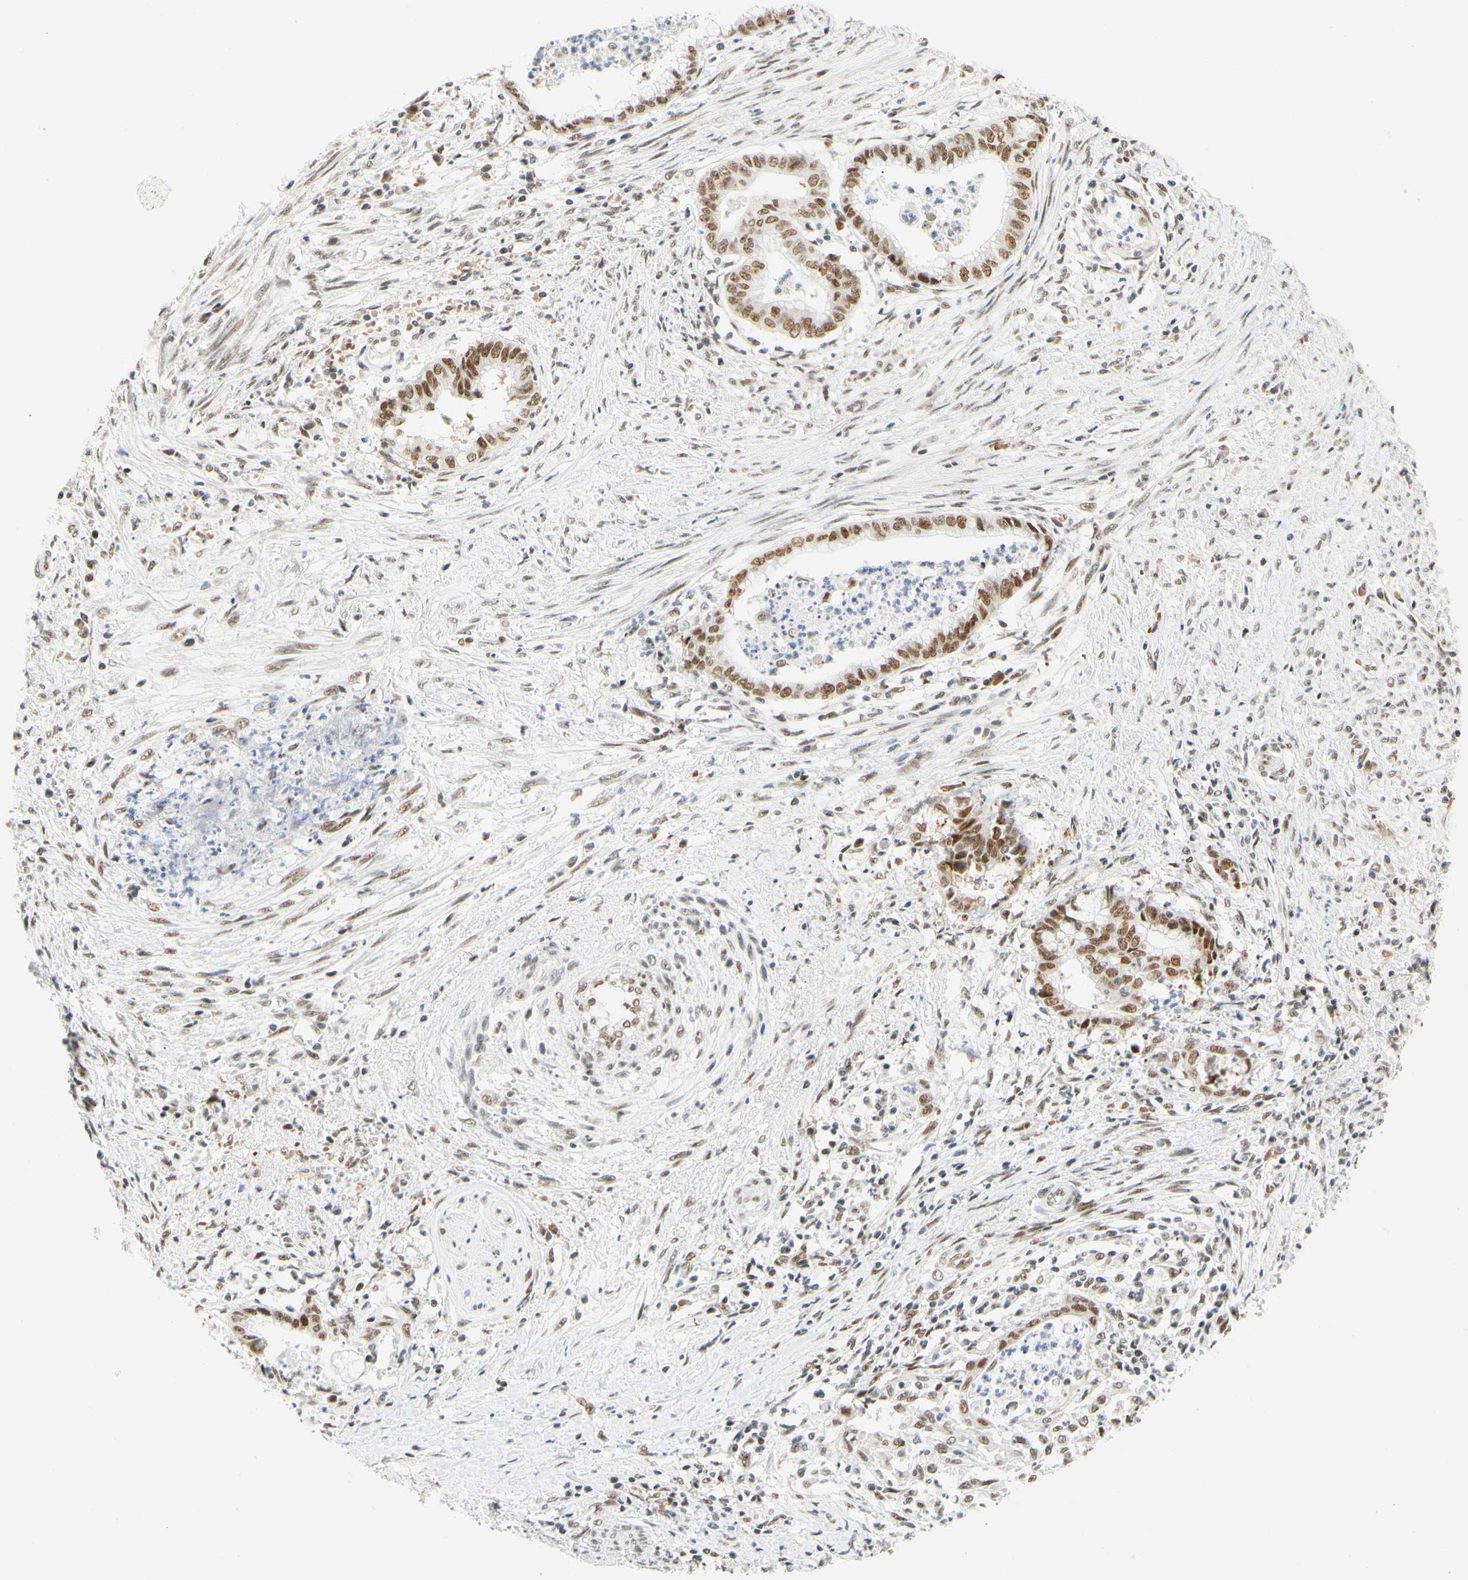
{"staining": {"intensity": "strong", "quantity": ">75%", "location": "nuclear"}, "tissue": "endometrial cancer", "cell_type": "Tumor cells", "image_type": "cancer", "snomed": [{"axis": "morphology", "description": "Necrosis, NOS"}, {"axis": "morphology", "description": "Adenocarcinoma, NOS"}, {"axis": "topography", "description": "Endometrium"}], "caption": "Strong nuclear staining is seen in about >75% of tumor cells in endometrial cancer. The staining was performed using DAB (3,3'-diaminobenzidine) to visualize the protein expression in brown, while the nuclei were stained in blue with hematoxylin (Magnification: 20x).", "gene": "ZSCAN16", "patient": {"sex": "female", "age": 79}}